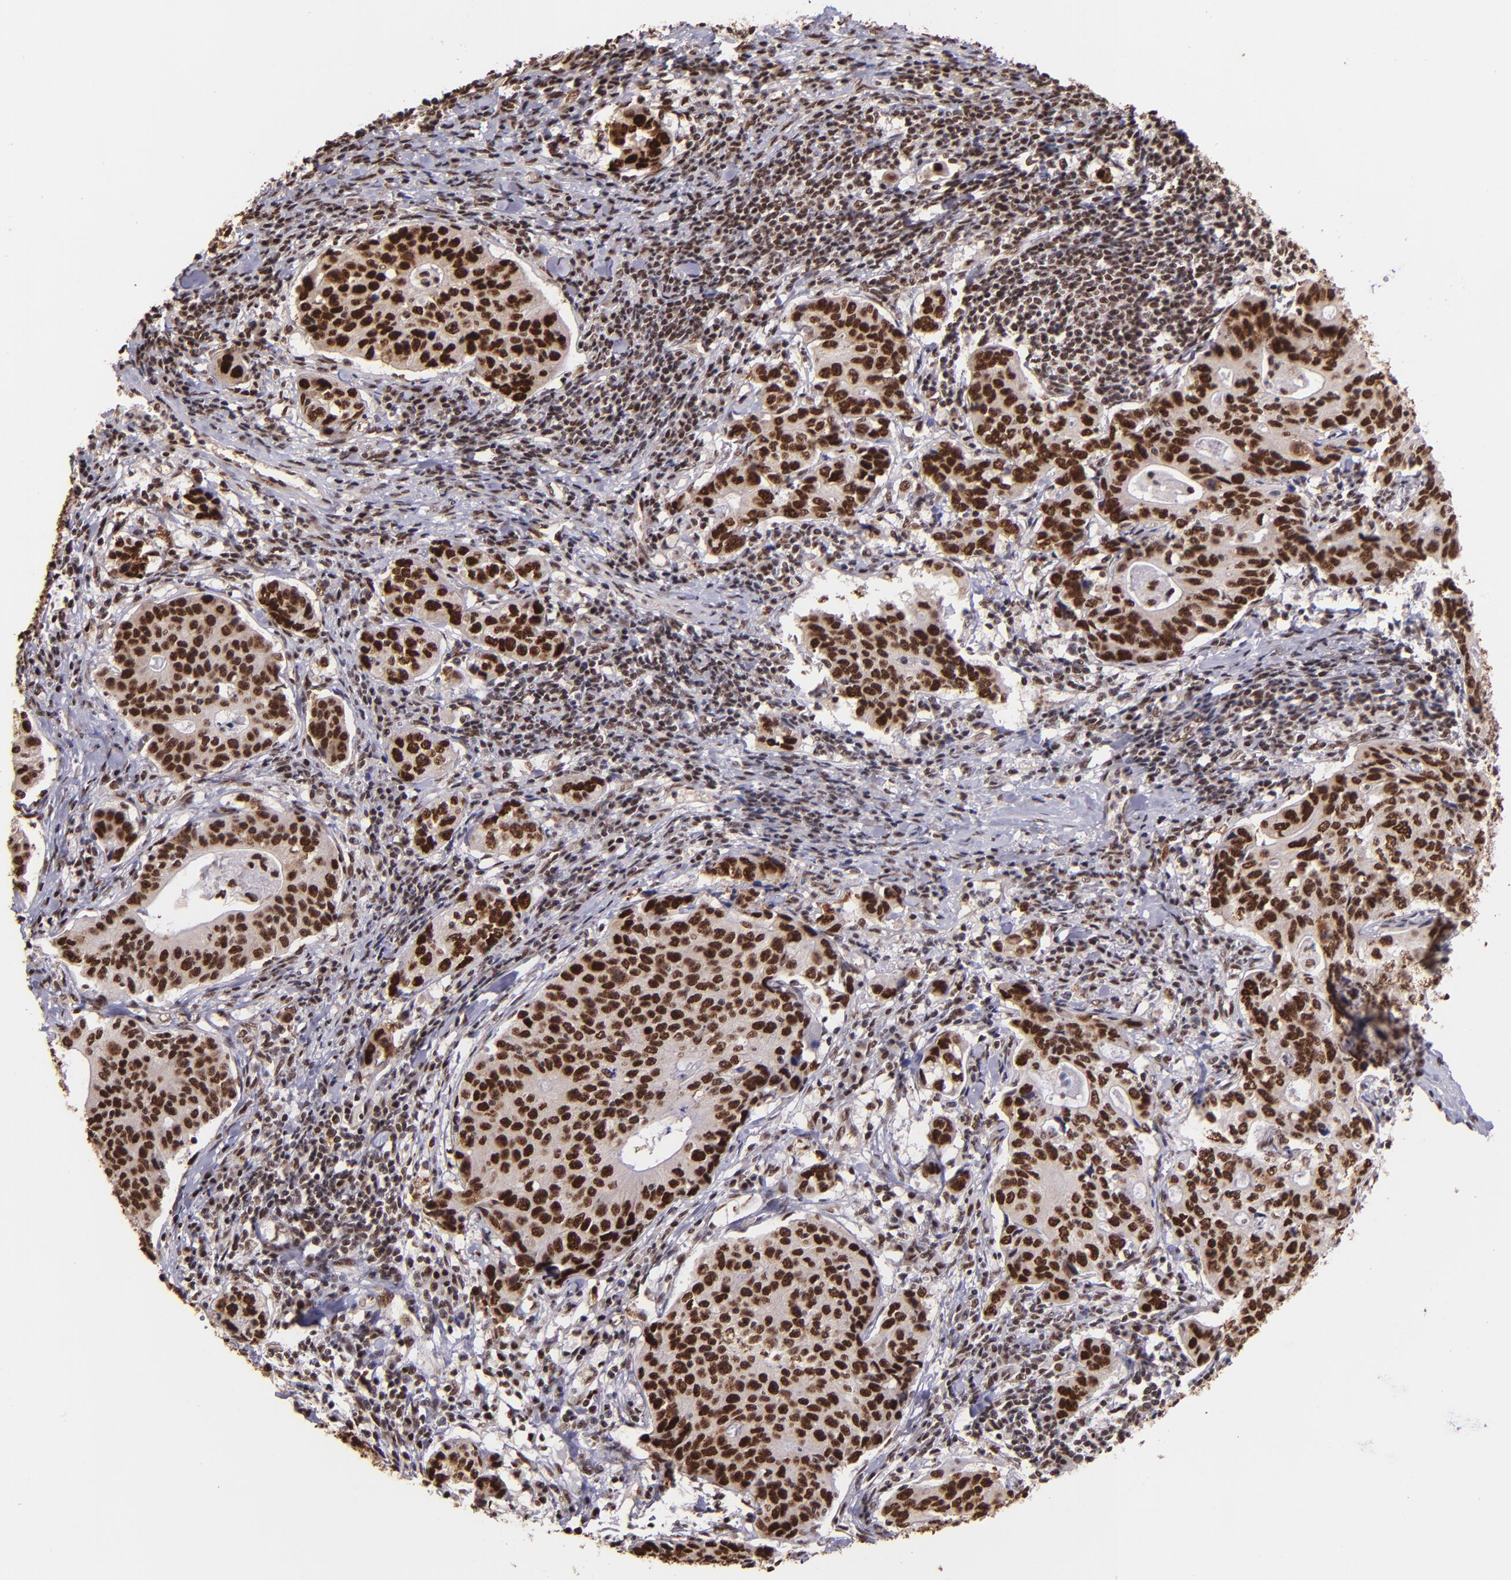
{"staining": {"intensity": "strong", "quantity": ">75%", "location": "nuclear"}, "tissue": "stomach cancer", "cell_type": "Tumor cells", "image_type": "cancer", "snomed": [{"axis": "morphology", "description": "Adenocarcinoma, NOS"}, {"axis": "topography", "description": "Esophagus"}, {"axis": "topography", "description": "Stomach"}], "caption": "Stomach cancer stained with a brown dye displays strong nuclear positive positivity in approximately >75% of tumor cells.", "gene": "PQBP1", "patient": {"sex": "male", "age": 74}}